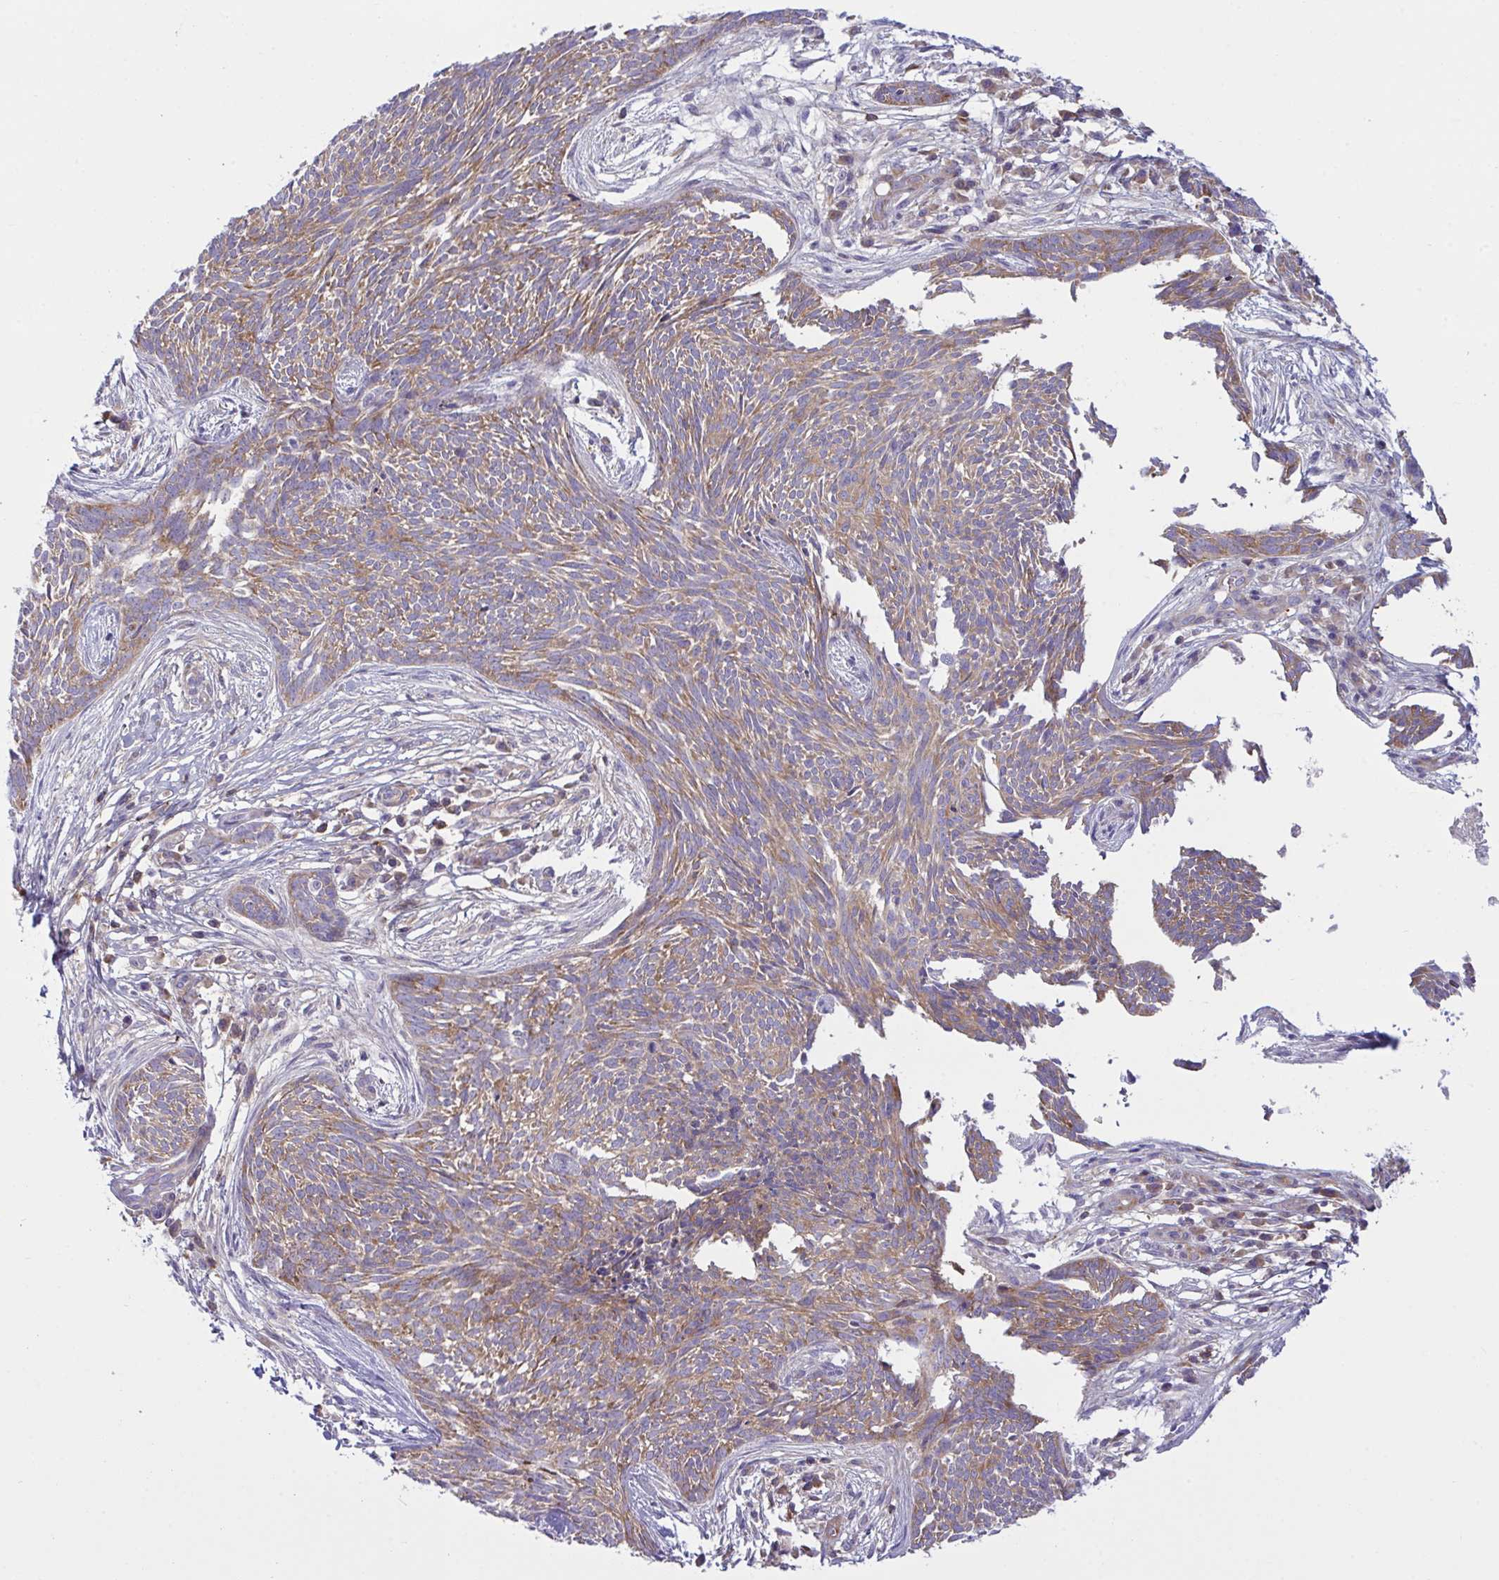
{"staining": {"intensity": "weak", "quantity": "25%-75%", "location": "cytoplasmic/membranous"}, "tissue": "skin cancer", "cell_type": "Tumor cells", "image_type": "cancer", "snomed": [{"axis": "morphology", "description": "Basal cell carcinoma"}, {"axis": "topography", "description": "Skin"}, {"axis": "topography", "description": "Skin, foot"}], "caption": "Weak cytoplasmic/membranous staining is identified in about 25%-75% of tumor cells in skin cancer. Nuclei are stained in blue.", "gene": "TSC22D3", "patient": {"sex": "female", "age": 86}}